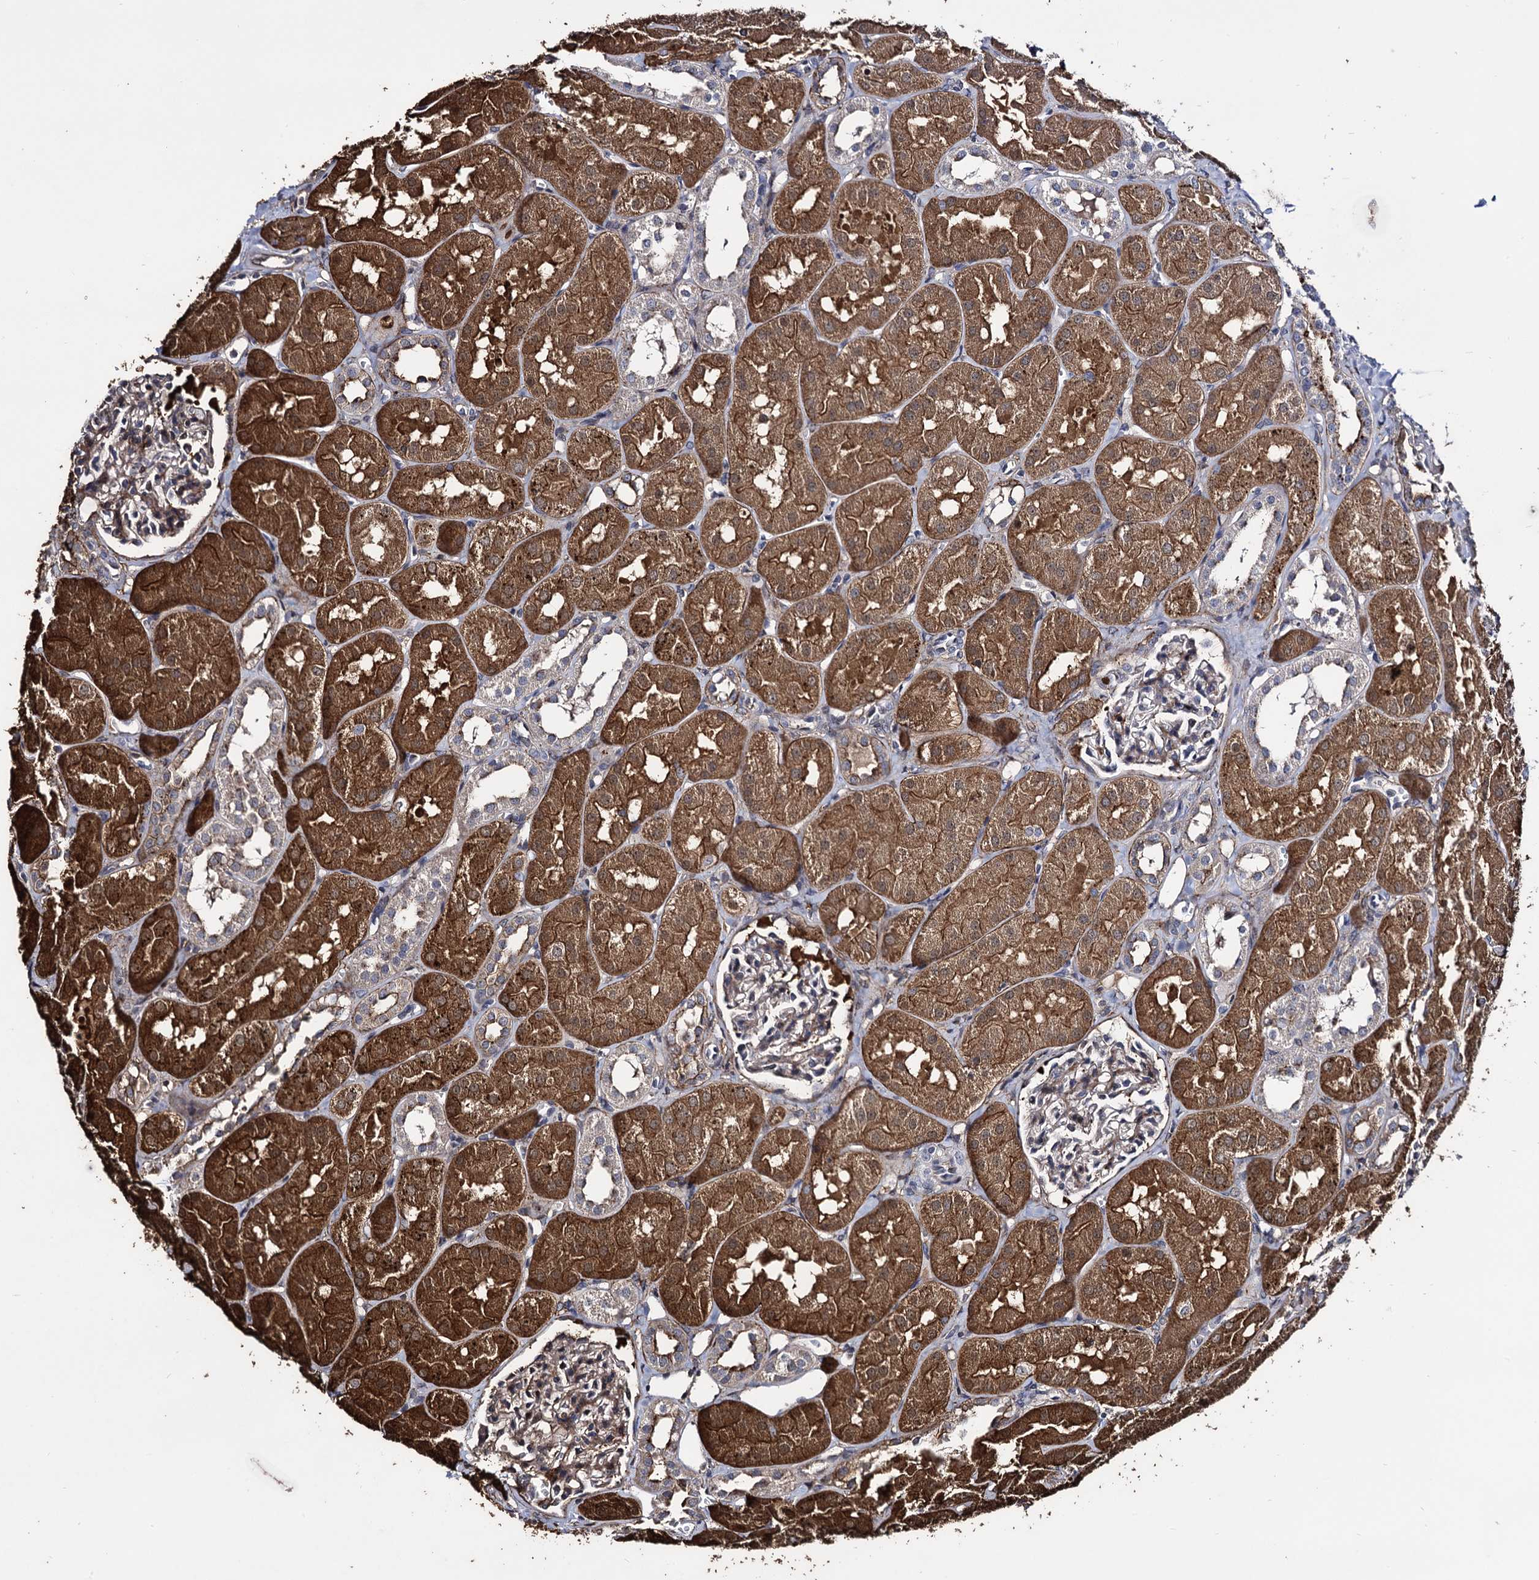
{"staining": {"intensity": "moderate", "quantity": "<25%", "location": "cytoplasmic/membranous"}, "tissue": "kidney", "cell_type": "Cells in glomeruli", "image_type": "normal", "snomed": [{"axis": "morphology", "description": "Normal tissue, NOS"}, {"axis": "topography", "description": "Kidney"}, {"axis": "topography", "description": "Urinary bladder"}], "caption": "Cells in glomeruli show low levels of moderate cytoplasmic/membranous expression in approximately <25% of cells in normal kidney. (Brightfield microscopy of DAB IHC at high magnification).", "gene": "MICAL2", "patient": {"sex": "male", "age": 16}}